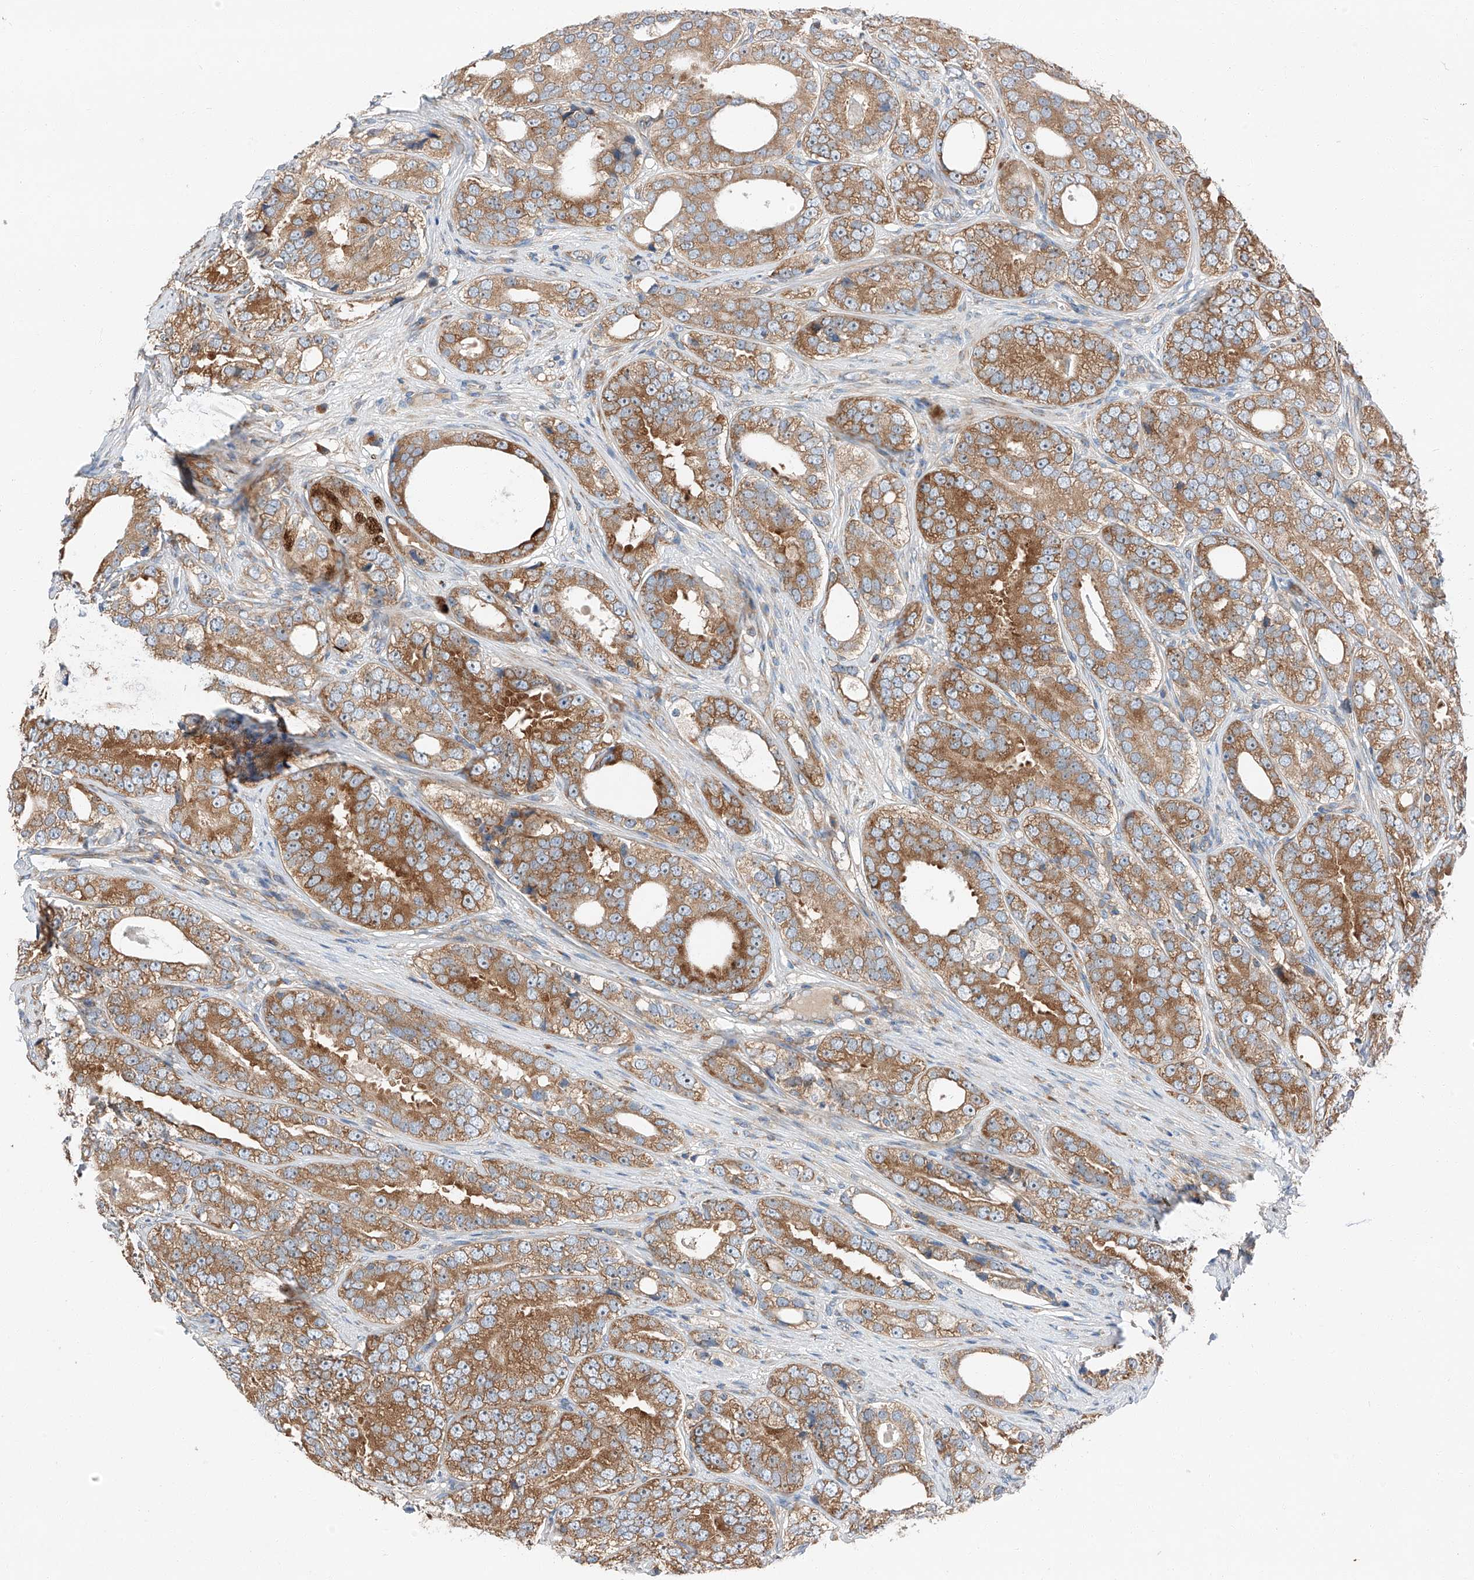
{"staining": {"intensity": "strong", "quantity": ">75%", "location": "cytoplasmic/membranous"}, "tissue": "prostate cancer", "cell_type": "Tumor cells", "image_type": "cancer", "snomed": [{"axis": "morphology", "description": "Adenocarcinoma, High grade"}, {"axis": "topography", "description": "Prostate"}], "caption": "About >75% of tumor cells in human prostate cancer (adenocarcinoma (high-grade)) reveal strong cytoplasmic/membranous protein positivity as visualized by brown immunohistochemical staining.", "gene": "ZC3H15", "patient": {"sex": "male", "age": 56}}